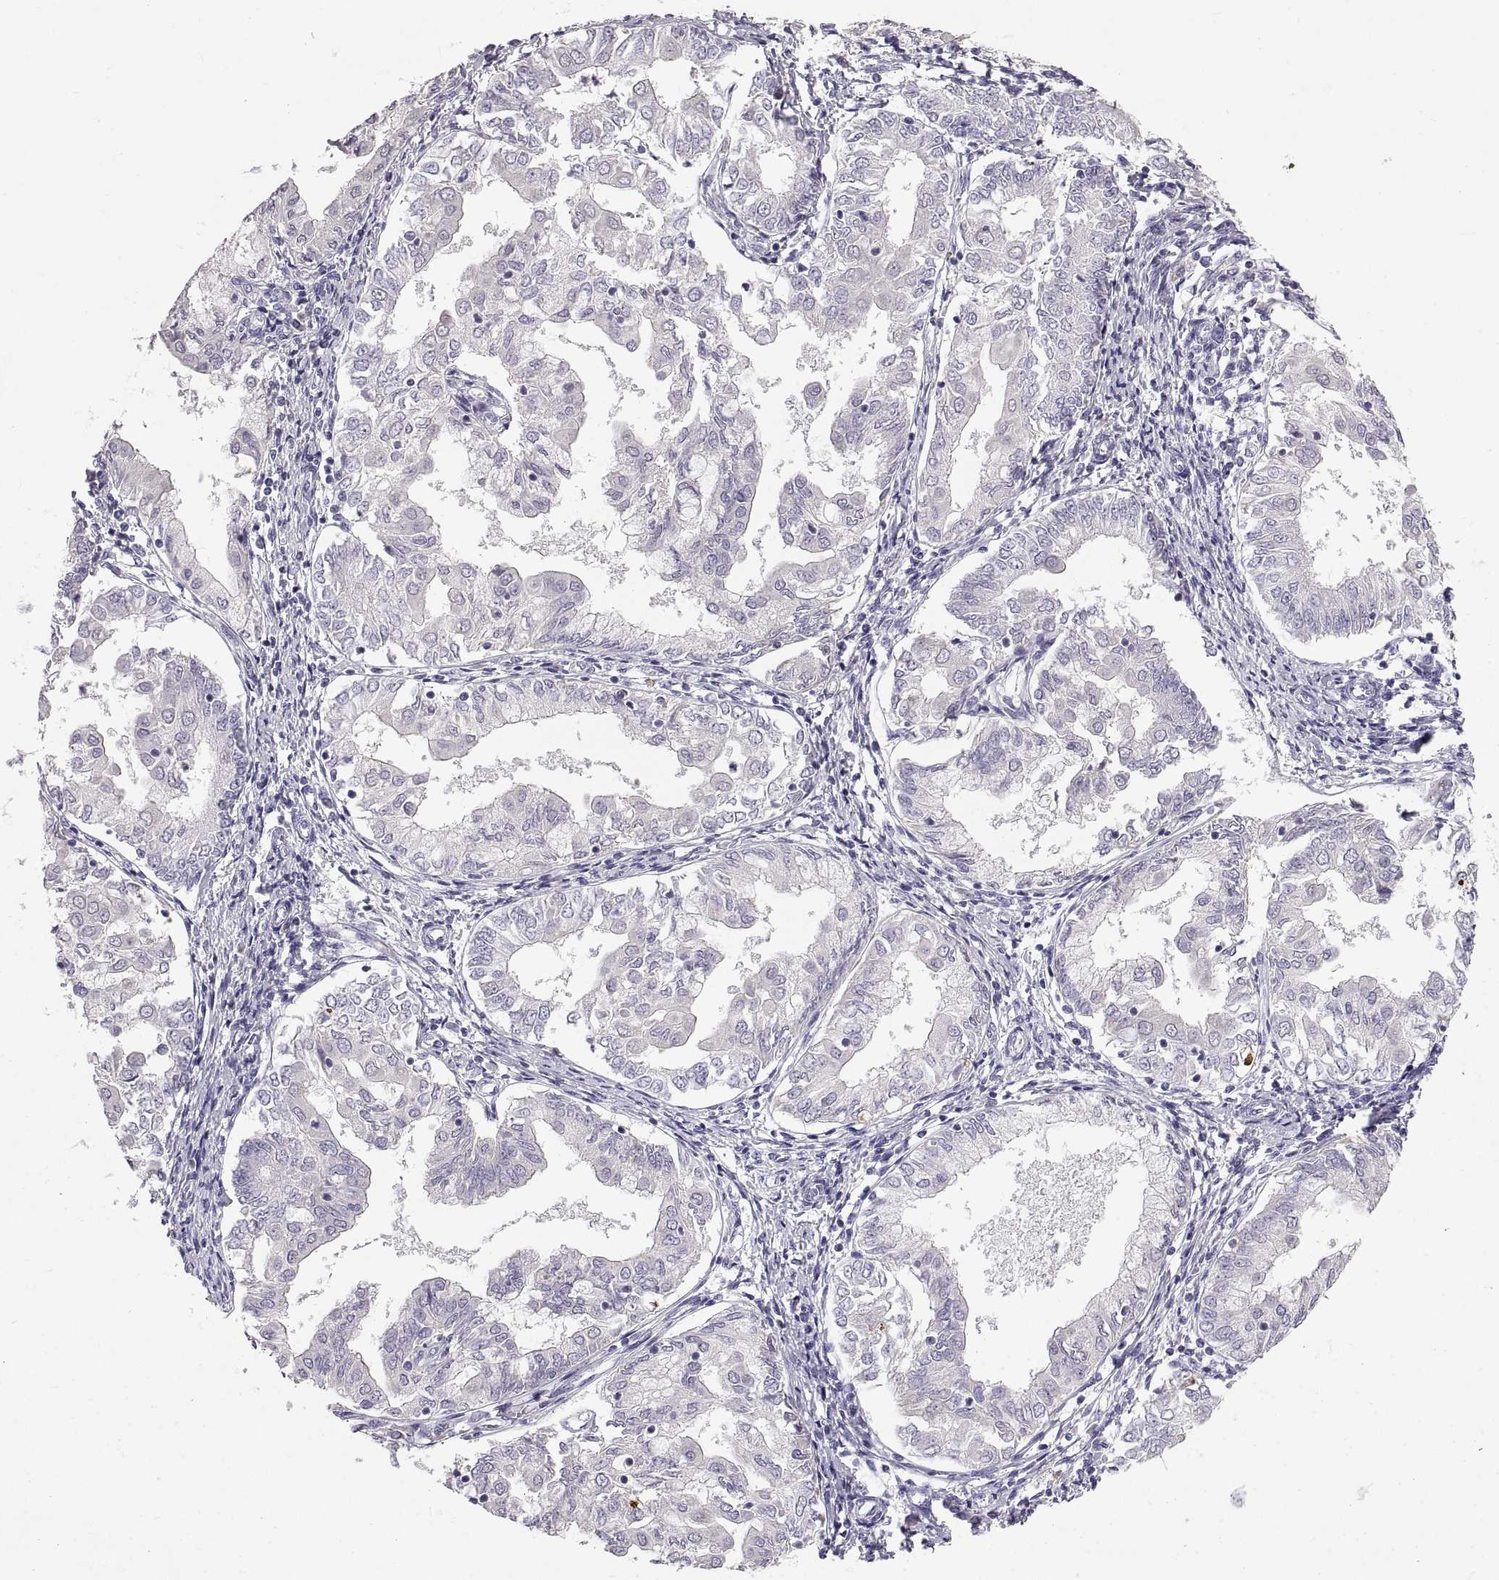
{"staining": {"intensity": "negative", "quantity": "none", "location": "none"}, "tissue": "endometrial cancer", "cell_type": "Tumor cells", "image_type": "cancer", "snomed": [{"axis": "morphology", "description": "Adenocarcinoma, NOS"}, {"axis": "topography", "description": "Endometrium"}], "caption": "The immunohistochemistry micrograph has no significant positivity in tumor cells of endometrial cancer tissue.", "gene": "ADAM32", "patient": {"sex": "female", "age": 68}}